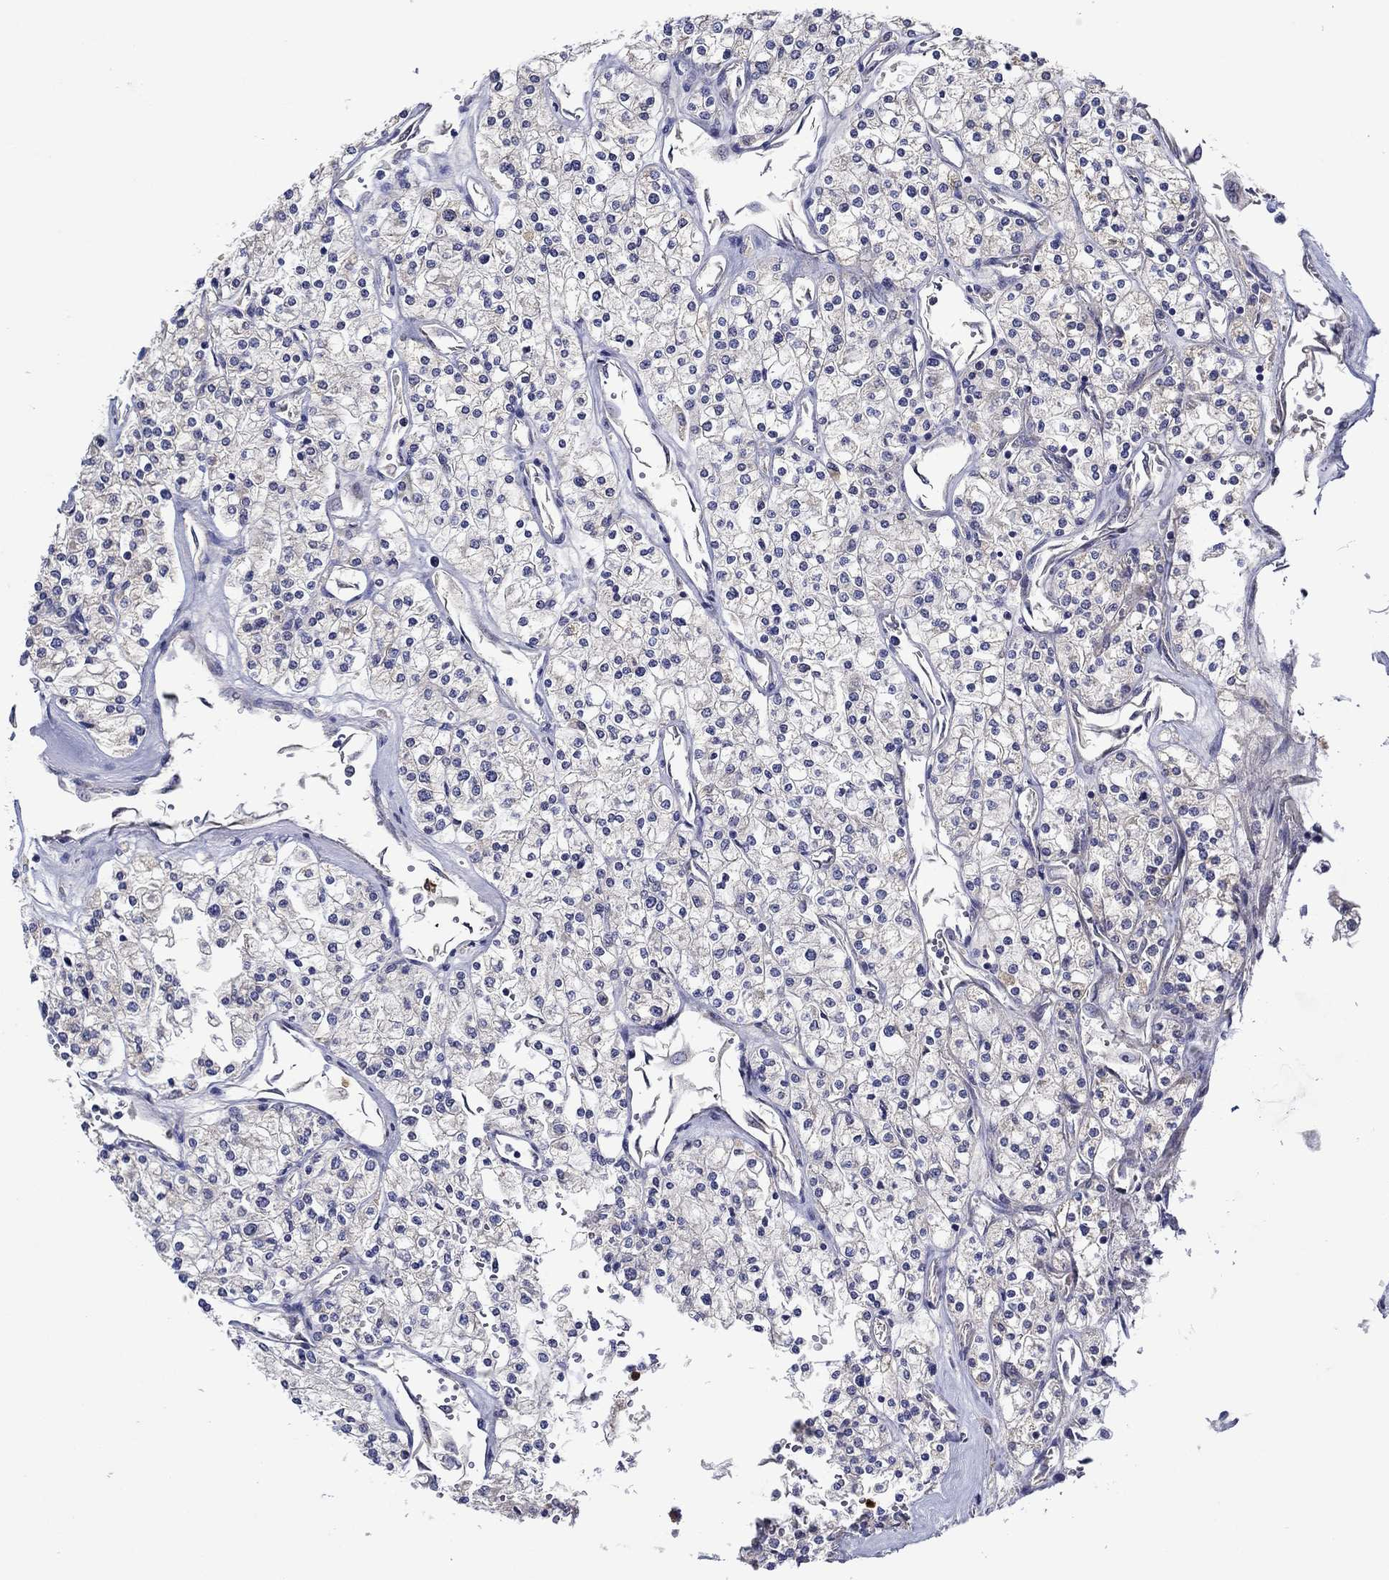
{"staining": {"intensity": "negative", "quantity": "none", "location": "none"}, "tissue": "renal cancer", "cell_type": "Tumor cells", "image_type": "cancer", "snomed": [{"axis": "morphology", "description": "Adenocarcinoma, NOS"}, {"axis": "topography", "description": "Kidney"}], "caption": "Protein analysis of renal cancer demonstrates no significant staining in tumor cells.", "gene": "CHIT1", "patient": {"sex": "male", "age": 80}}